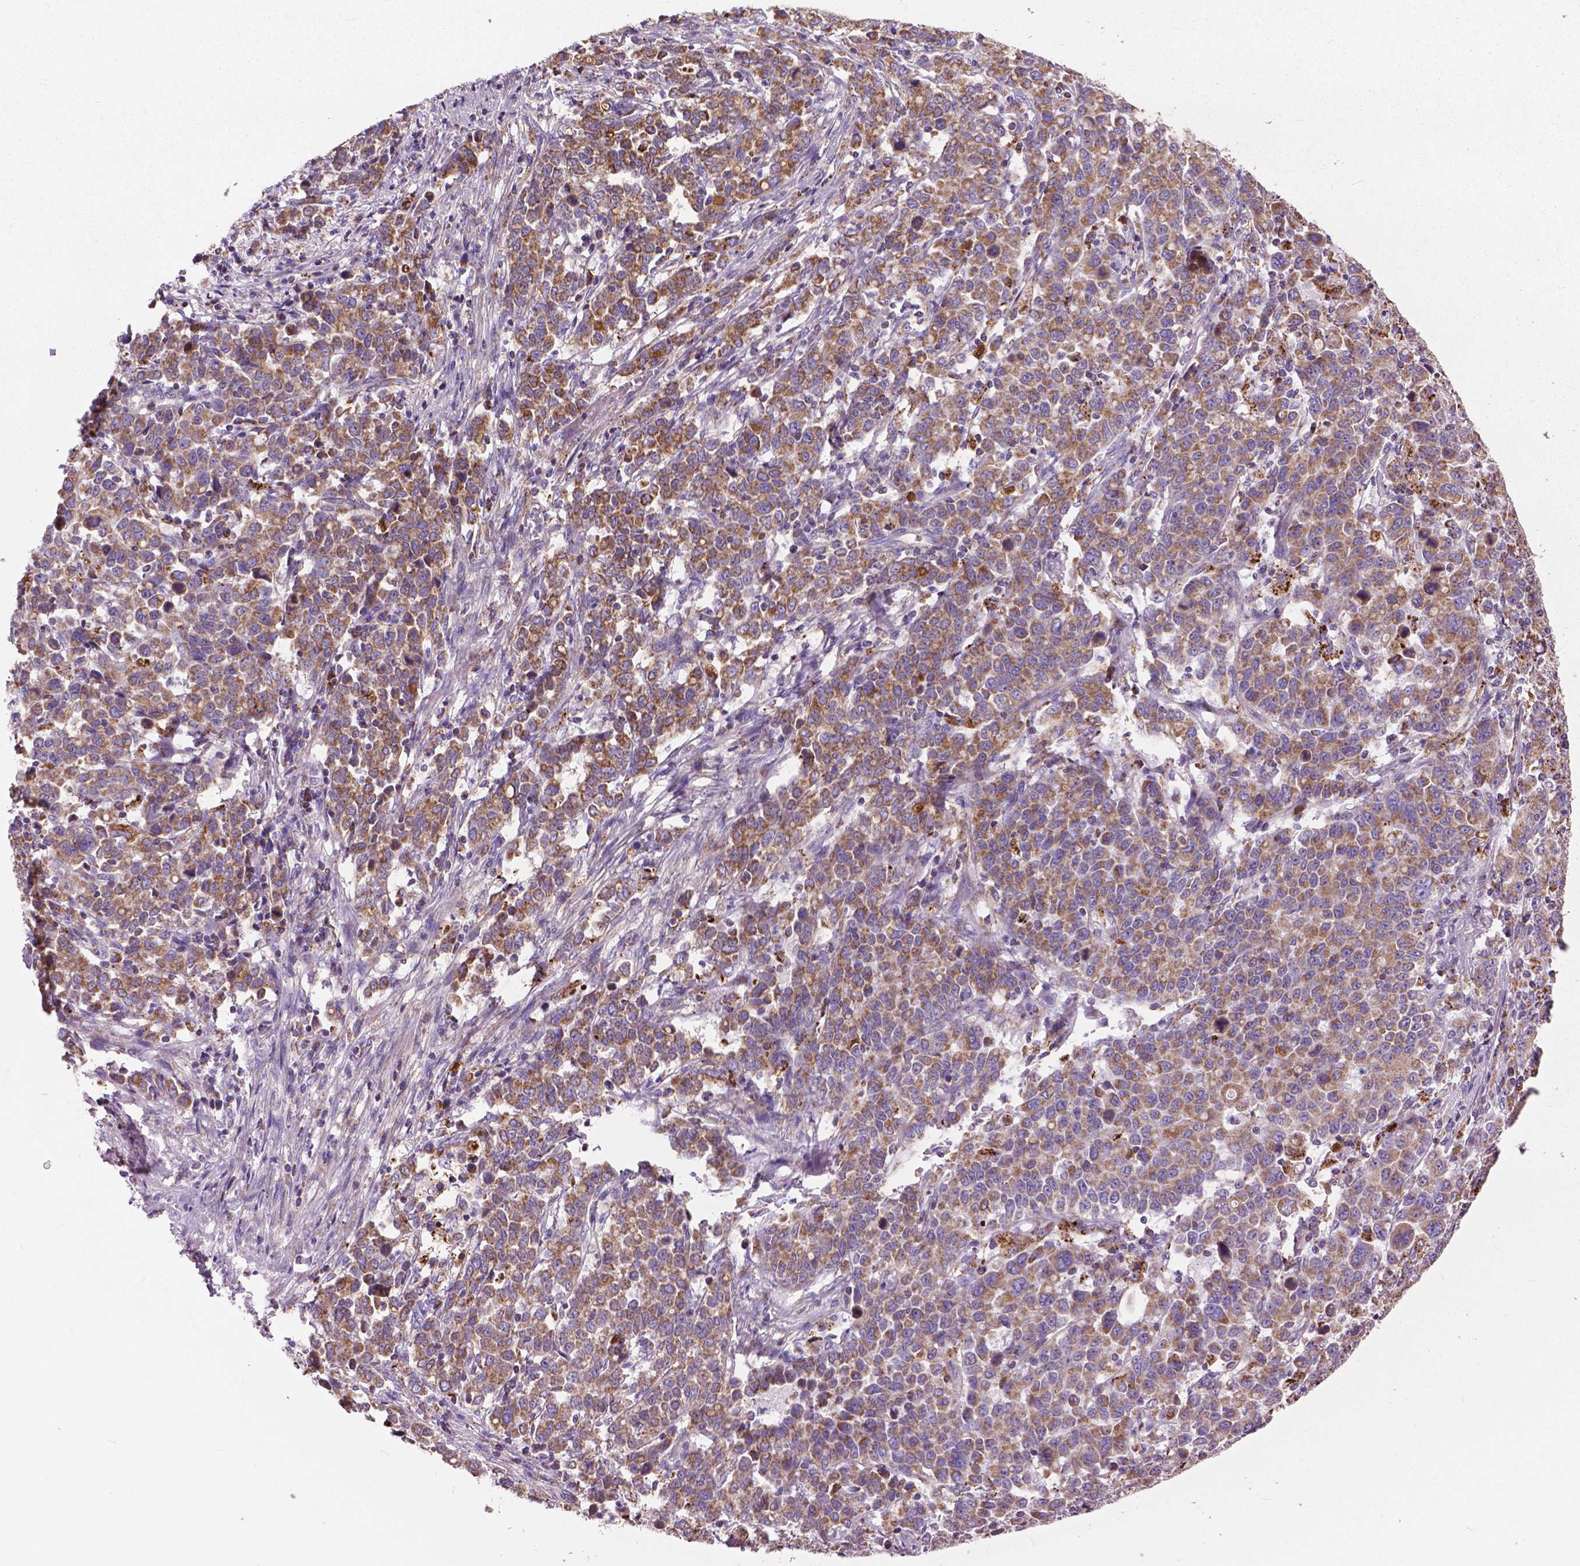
{"staining": {"intensity": "moderate", "quantity": ">75%", "location": "cytoplasmic/membranous"}, "tissue": "stomach cancer", "cell_type": "Tumor cells", "image_type": "cancer", "snomed": [{"axis": "morphology", "description": "Adenocarcinoma, NOS"}, {"axis": "topography", "description": "Stomach, upper"}], "caption": "The image displays staining of stomach cancer, revealing moderate cytoplasmic/membranous protein positivity (brown color) within tumor cells.", "gene": "VDAC1", "patient": {"sex": "male", "age": 69}}